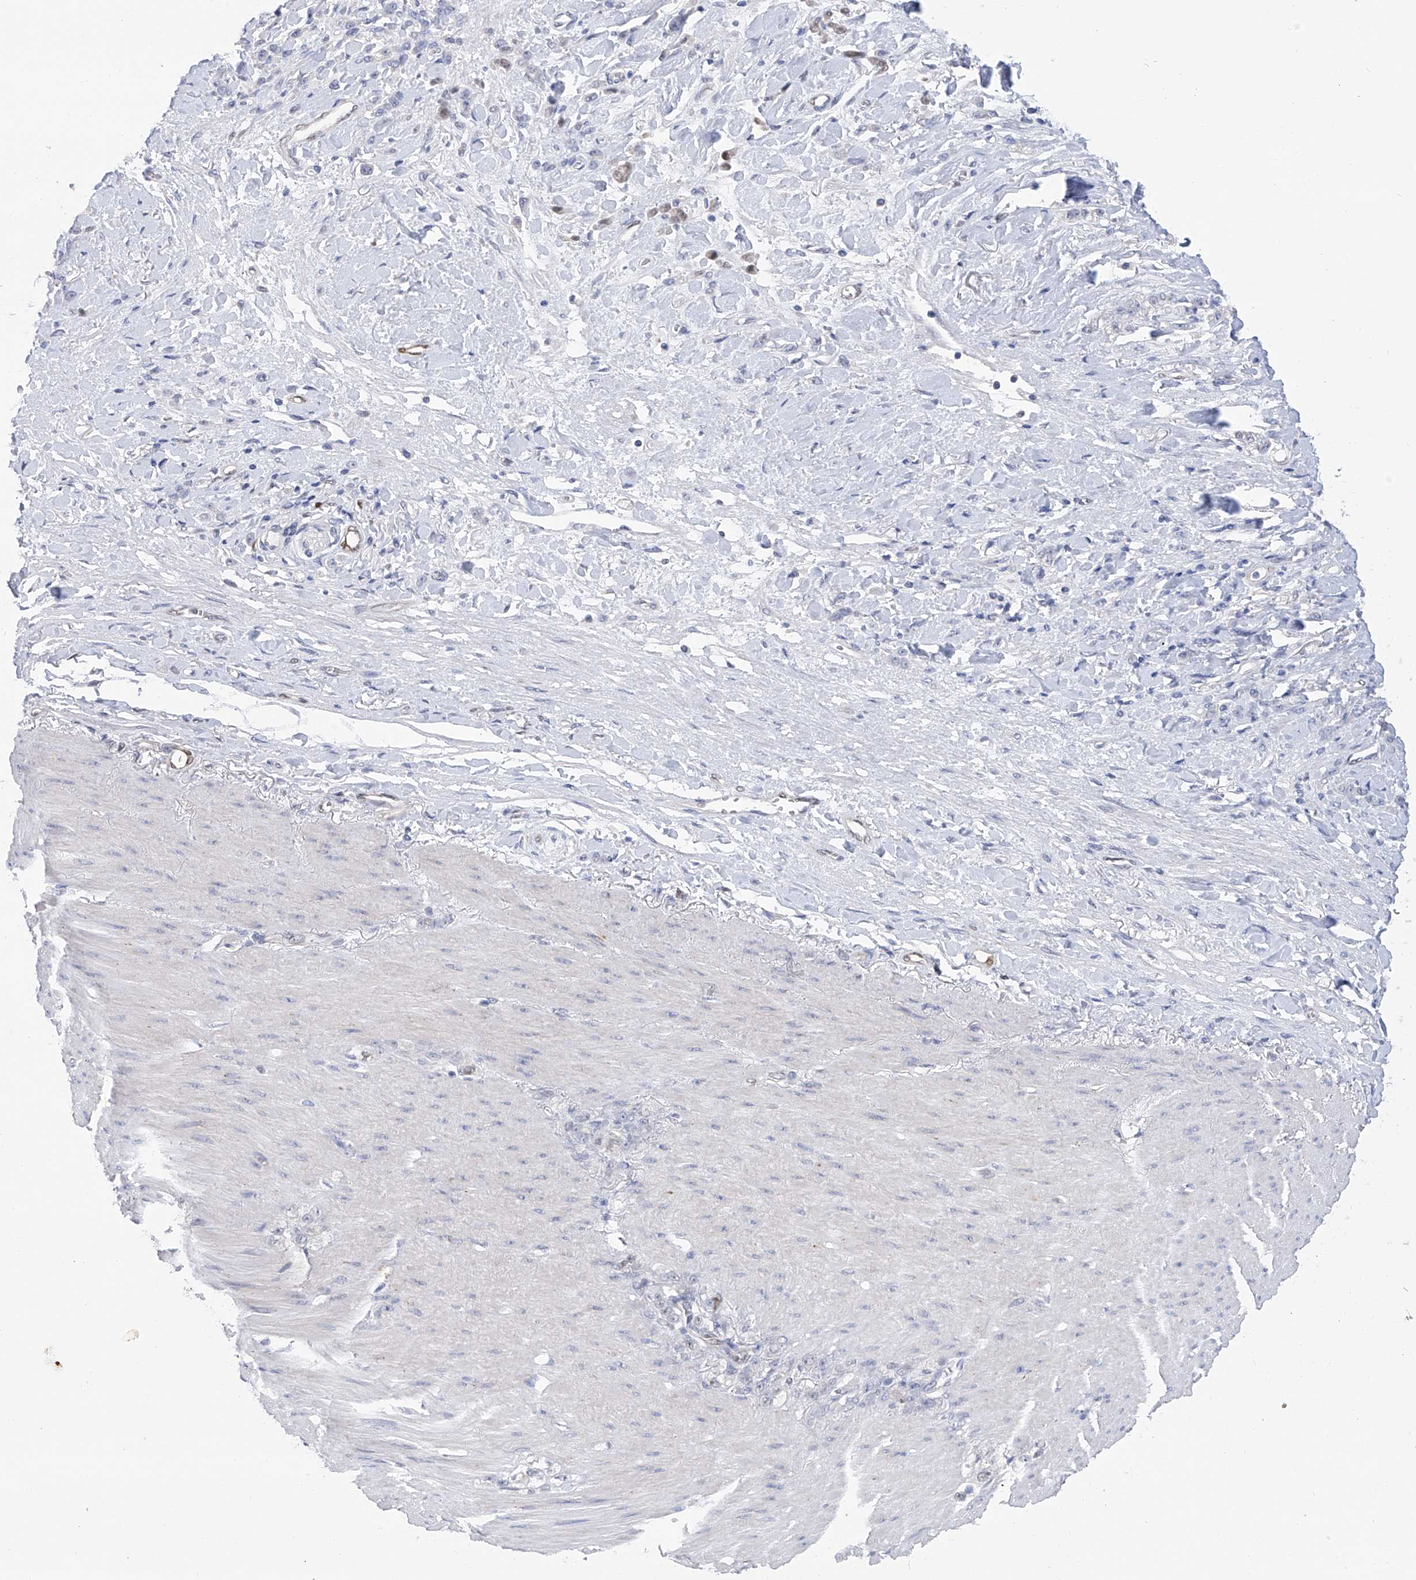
{"staining": {"intensity": "negative", "quantity": "none", "location": "none"}, "tissue": "stomach cancer", "cell_type": "Tumor cells", "image_type": "cancer", "snomed": [{"axis": "morphology", "description": "Normal tissue, NOS"}, {"axis": "morphology", "description": "Adenocarcinoma, NOS"}, {"axis": "topography", "description": "Stomach"}], "caption": "An image of human stomach cancer is negative for staining in tumor cells. (DAB IHC visualized using brightfield microscopy, high magnification).", "gene": "PHF20", "patient": {"sex": "male", "age": 82}}